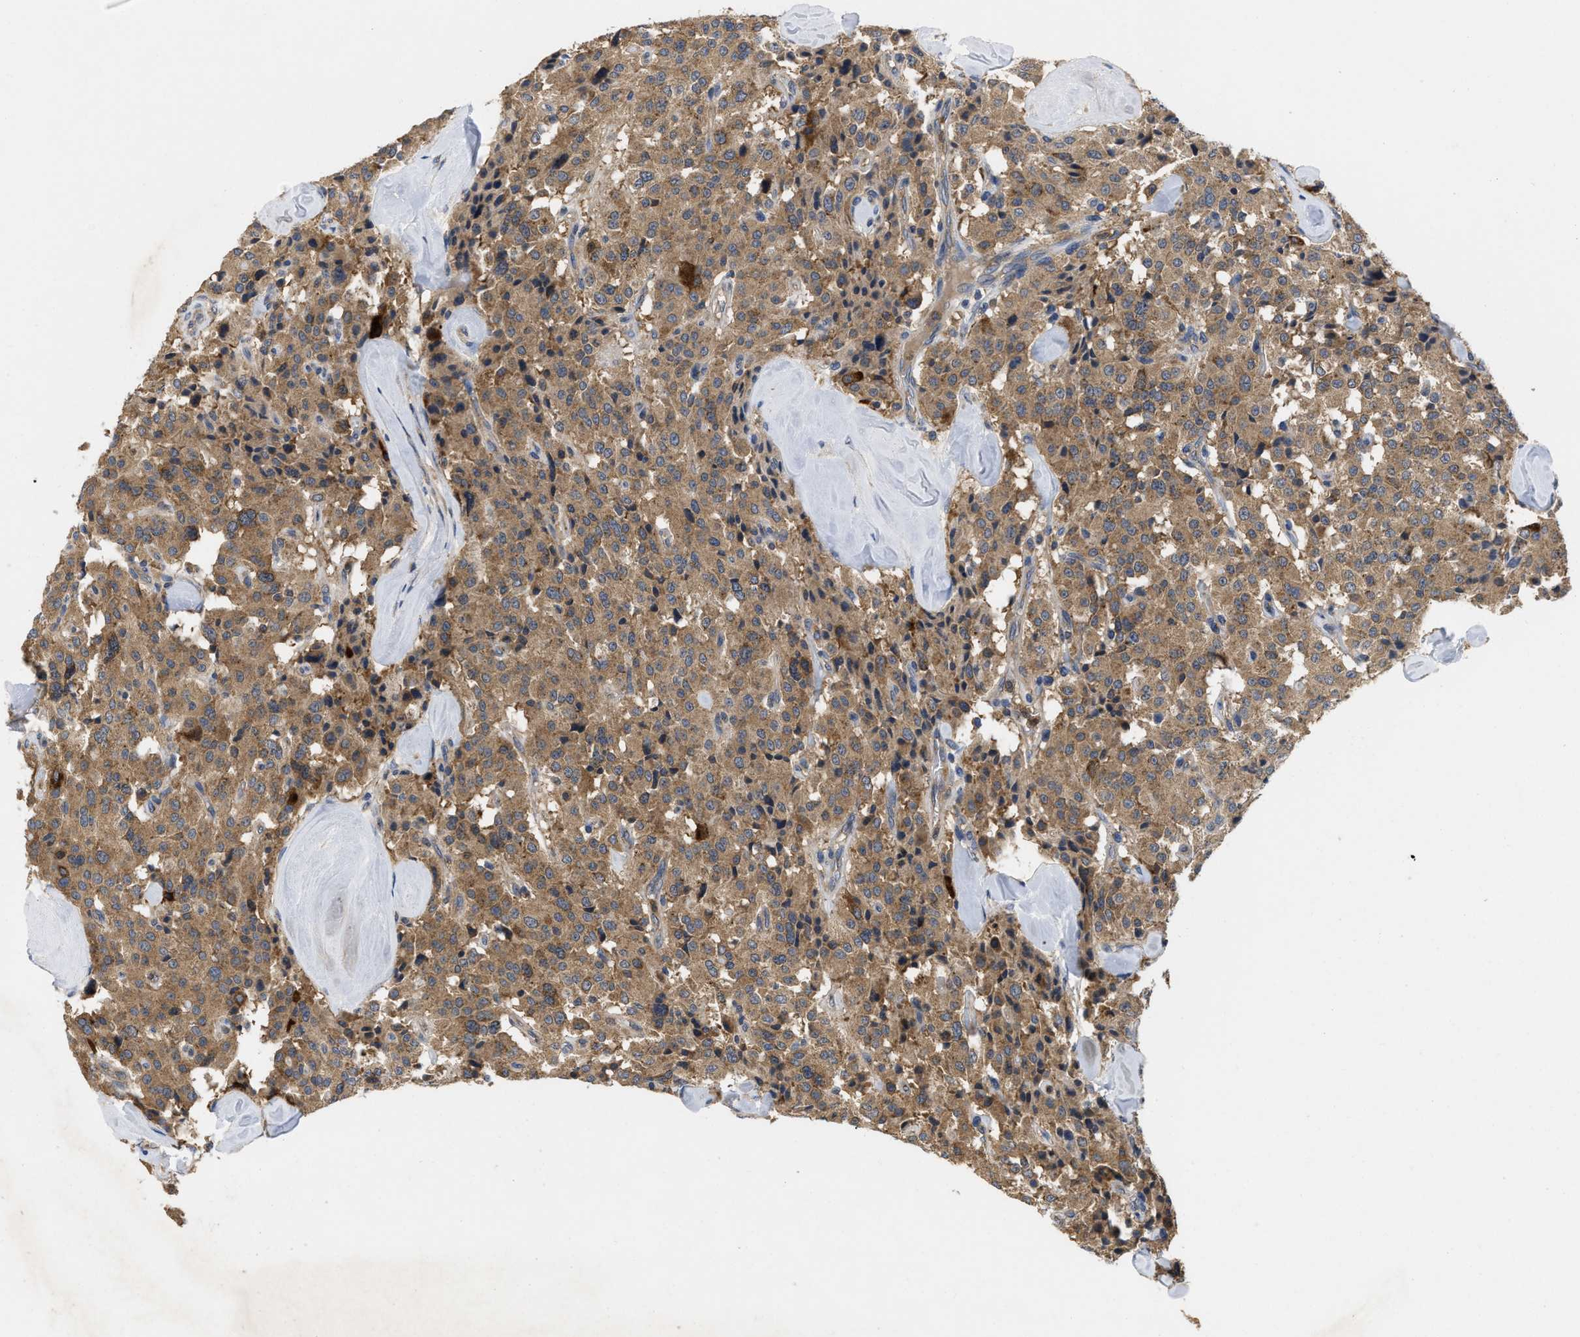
{"staining": {"intensity": "moderate", "quantity": ">75%", "location": "cytoplasmic/membranous"}, "tissue": "carcinoid", "cell_type": "Tumor cells", "image_type": "cancer", "snomed": [{"axis": "morphology", "description": "Carcinoid, malignant, NOS"}, {"axis": "topography", "description": "Lung"}], "caption": "Protein staining demonstrates moderate cytoplasmic/membranous staining in approximately >75% of tumor cells in malignant carcinoid.", "gene": "RNF216", "patient": {"sex": "male", "age": 30}}